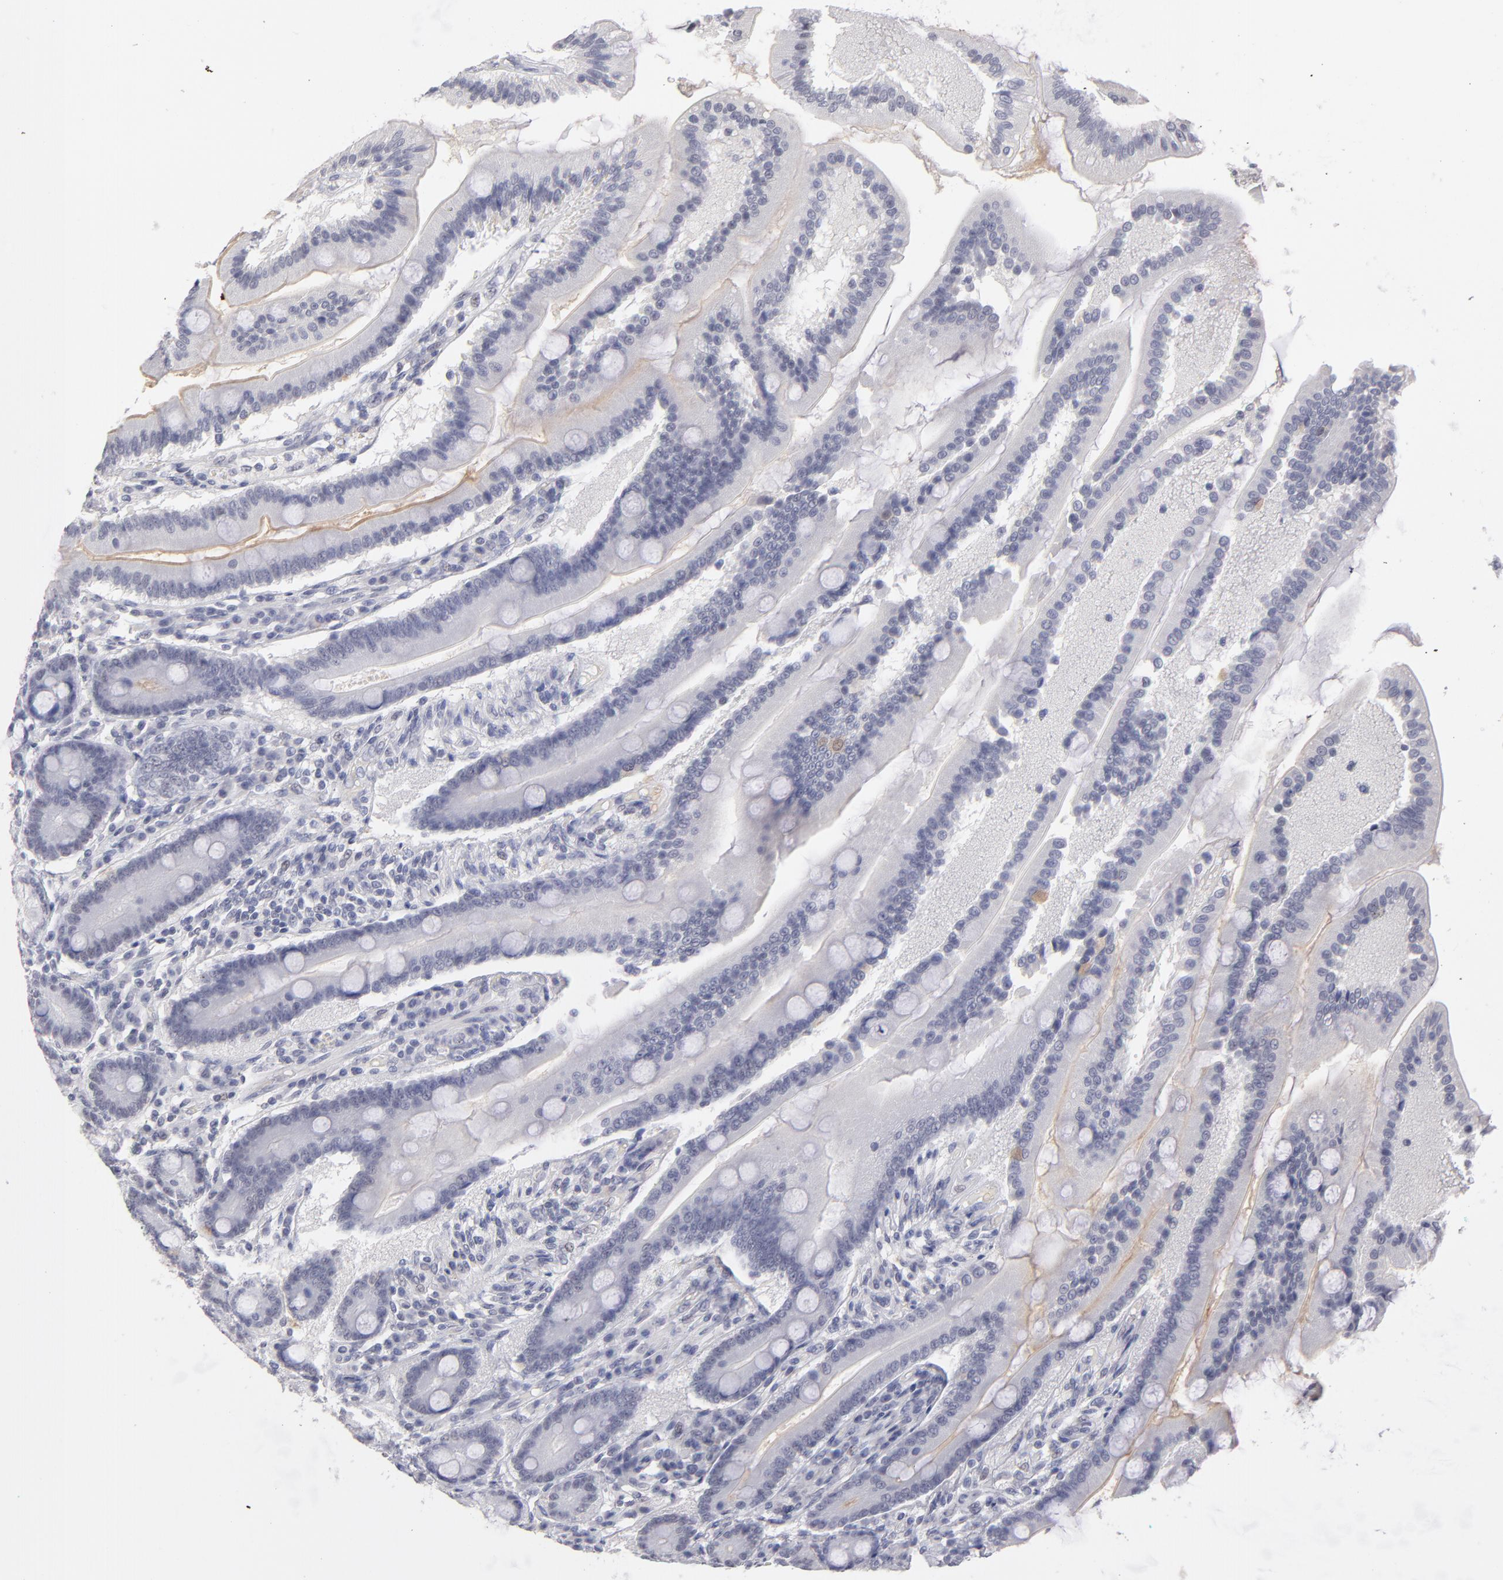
{"staining": {"intensity": "moderate", "quantity": "25%-75%", "location": "cytoplasmic/membranous"}, "tissue": "duodenum", "cell_type": "Glandular cells", "image_type": "normal", "snomed": [{"axis": "morphology", "description": "Normal tissue, NOS"}, {"axis": "topography", "description": "Duodenum"}], "caption": "Immunohistochemical staining of normal human duodenum reveals 25%-75% levels of moderate cytoplasmic/membranous protein expression in about 25%-75% of glandular cells.", "gene": "TEX11", "patient": {"sex": "female", "age": 64}}